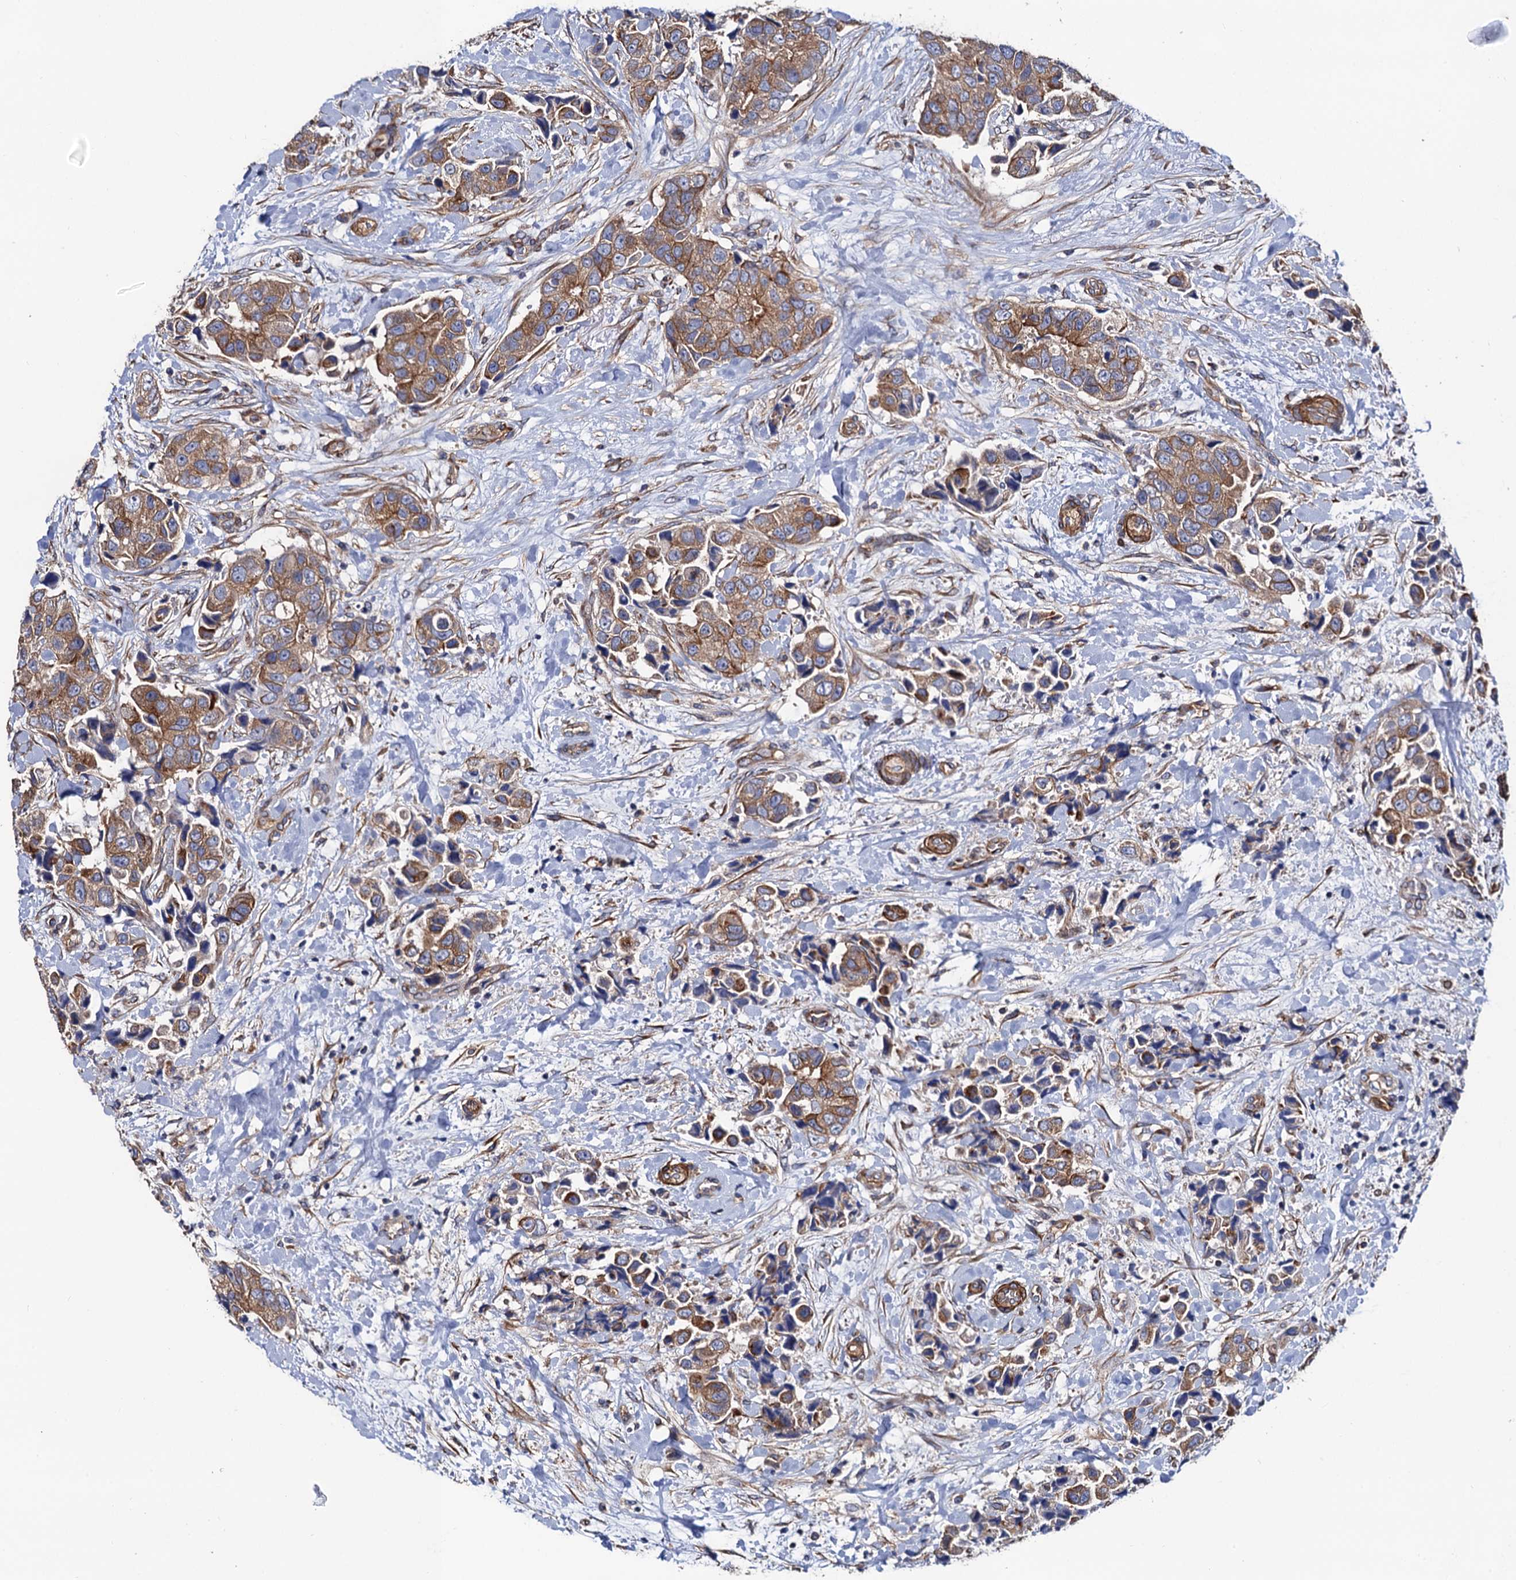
{"staining": {"intensity": "moderate", "quantity": ">75%", "location": "cytoplasmic/membranous"}, "tissue": "breast cancer", "cell_type": "Tumor cells", "image_type": "cancer", "snomed": [{"axis": "morphology", "description": "Normal tissue, NOS"}, {"axis": "morphology", "description": "Duct carcinoma"}, {"axis": "topography", "description": "Breast"}], "caption": "Human breast cancer (invasive ductal carcinoma) stained with a protein marker displays moderate staining in tumor cells.", "gene": "ZDHHC18", "patient": {"sex": "female", "age": 62}}